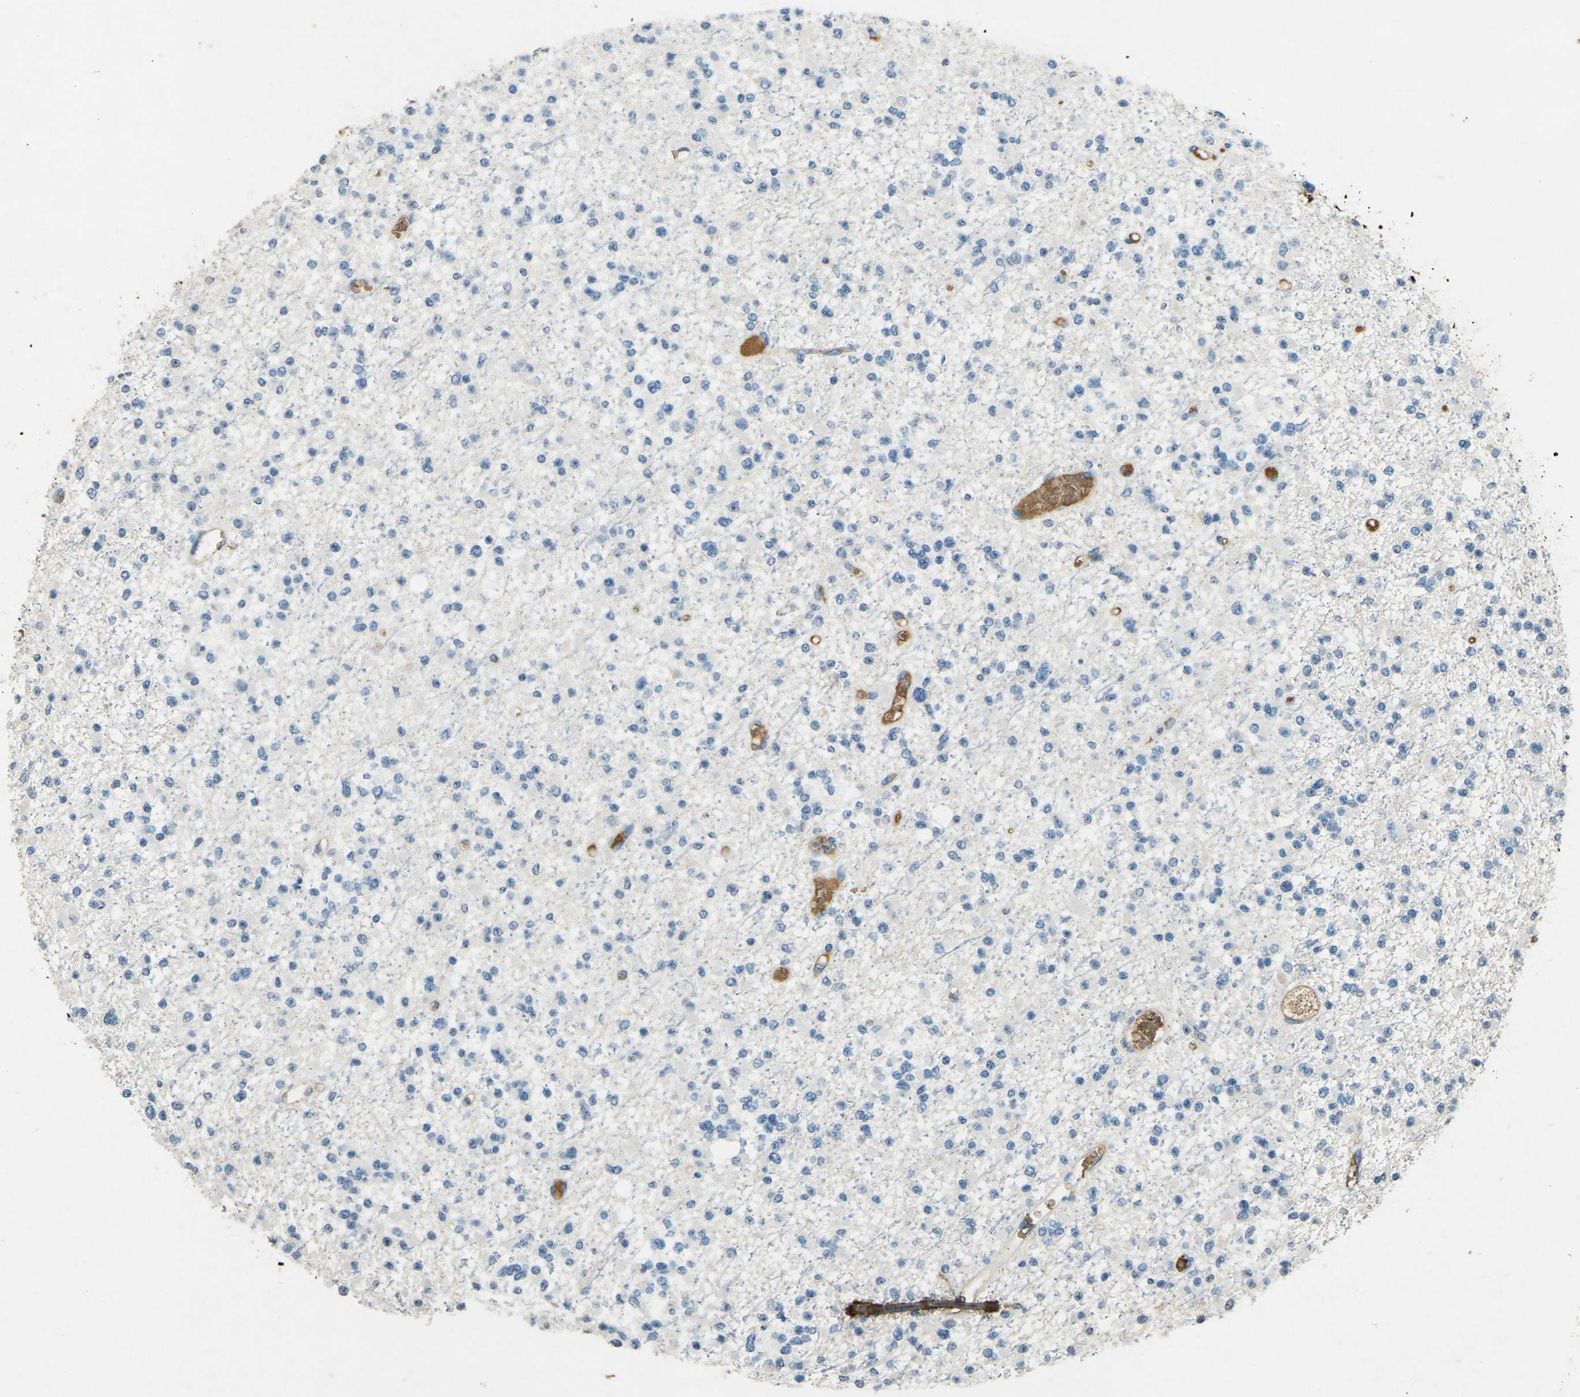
{"staining": {"intensity": "negative", "quantity": "none", "location": "none"}, "tissue": "glioma", "cell_type": "Tumor cells", "image_type": "cancer", "snomed": [{"axis": "morphology", "description": "Glioma, malignant, Low grade"}, {"axis": "topography", "description": "Brain"}], "caption": "A high-resolution photomicrograph shows immunohistochemistry (IHC) staining of glioma, which displays no significant positivity in tumor cells. The staining is performed using DAB (3,3'-diaminobenzidine) brown chromogen with nuclei counter-stained in using hematoxylin.", "gene": "HBB", "patient": {"sex": "female", "age": 22}}